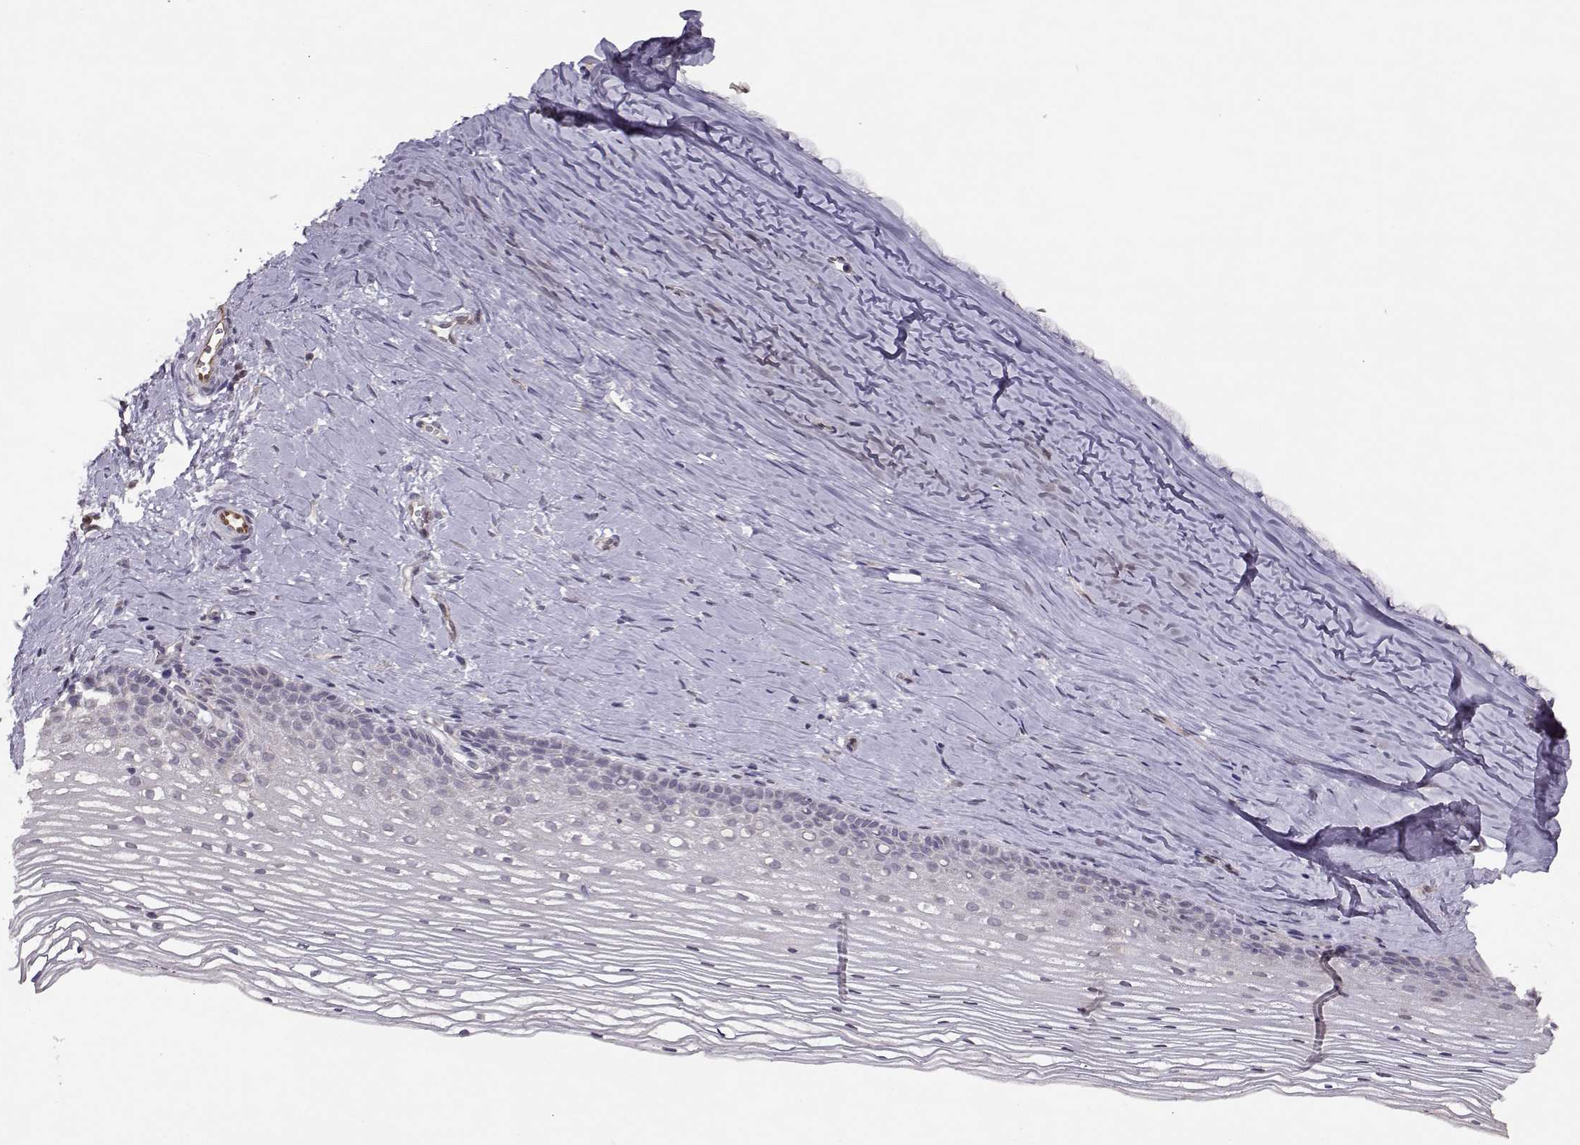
{"staining": {"intensity": "negative", "quantity": "none", "location": "none"}, "tissue": "cervix", "cell_type": "Glandular cells", "image_type": "normal", "snomed": [{"axis": "morphology", "description": "Normal tissue, NOS"}, {"axis": "topography", "description": "Cervix"}], "caption": "High power microscopy histopathology image of an immunohistochemistry histopathology image of unremarkable cervix, revealing no significant expression in glandular cells. (DAB (3,3'-diaminobenzidine) immunohistochemistry (IHC), high magnification).", "gene": "BMX", "patient": {"sex": "female", "age": 40}}